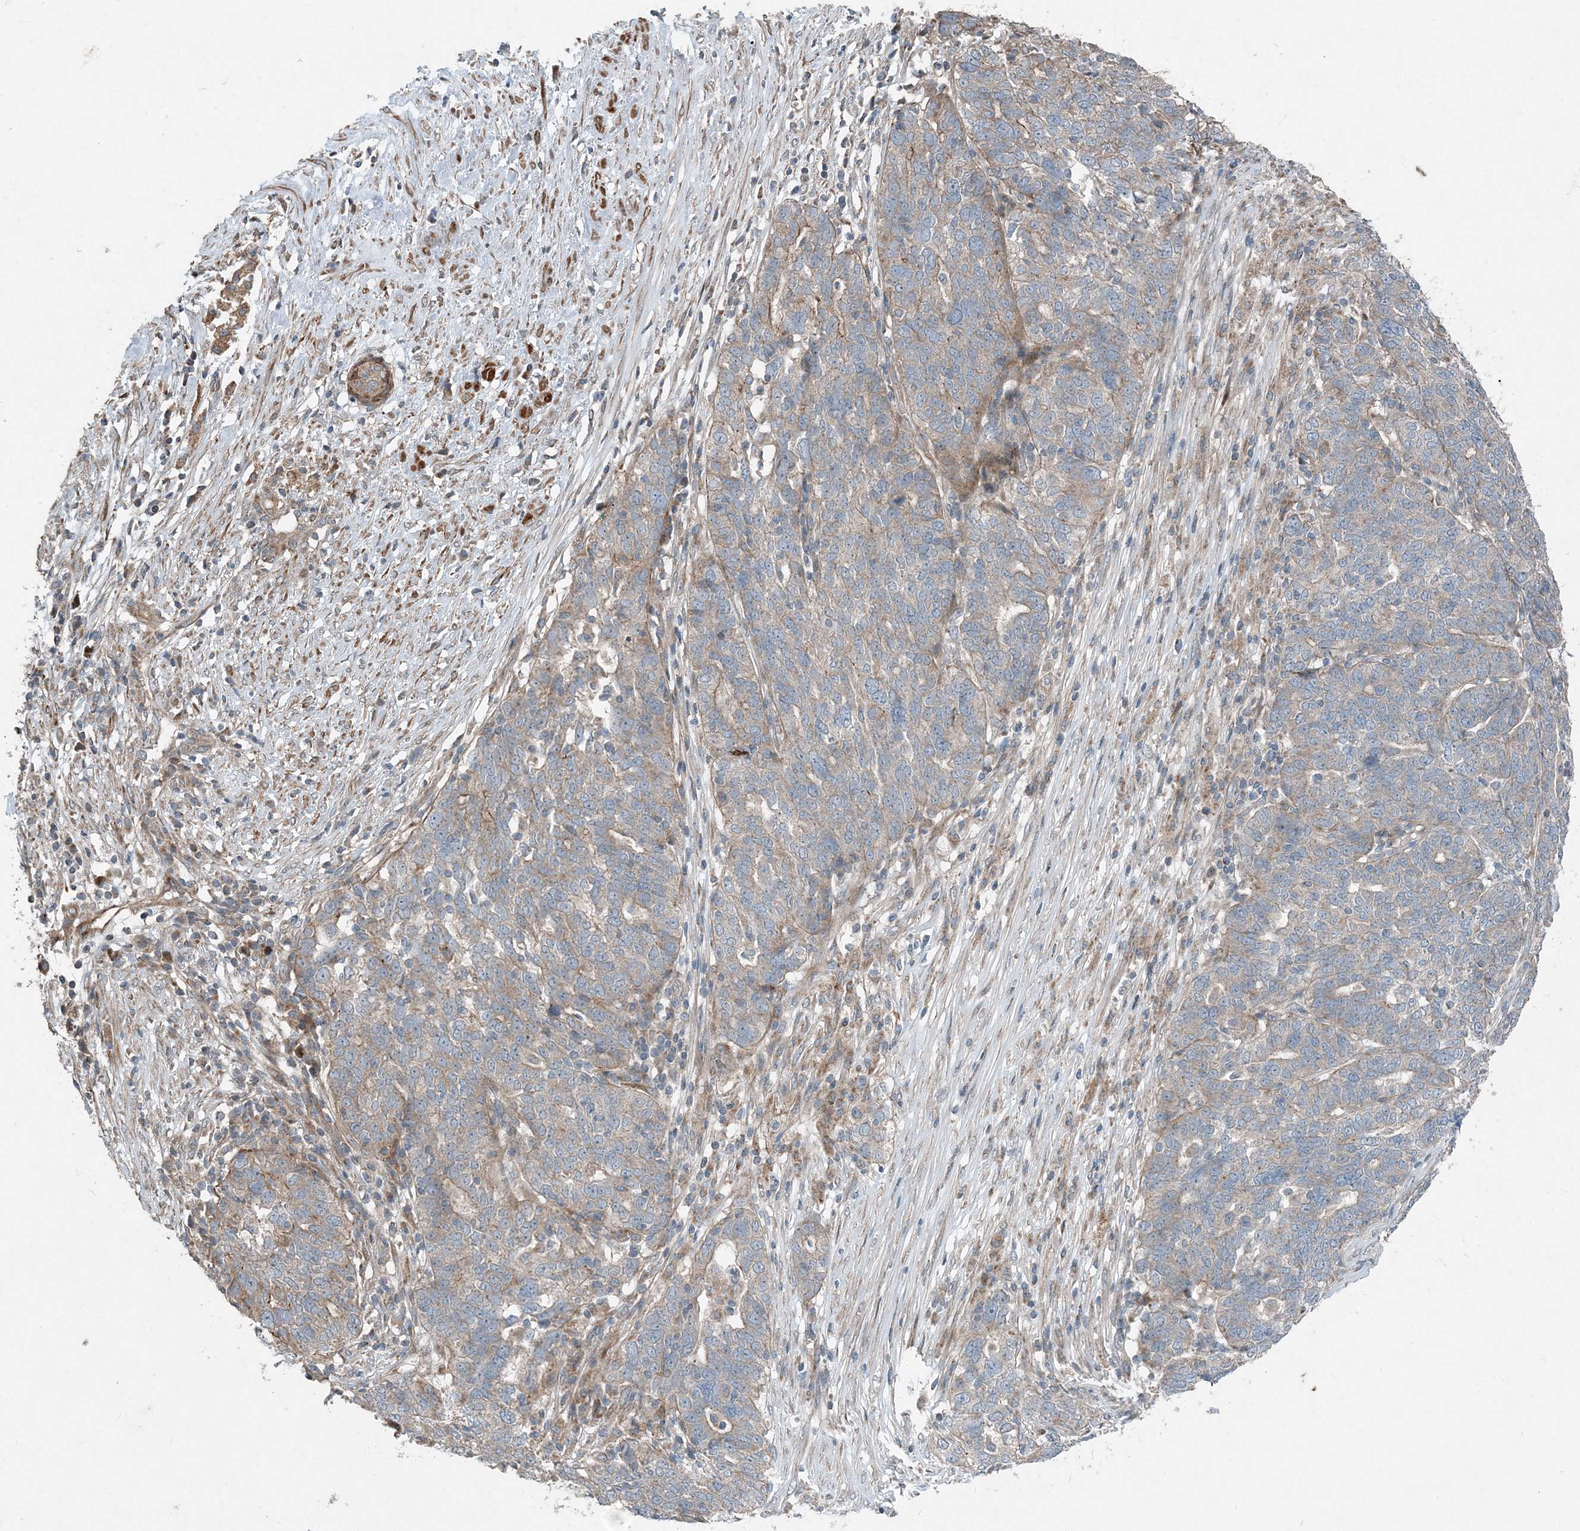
{"staining": {"intensity": "weak", "quantity": ">75%", "location": "cytoplasmic/membranous"}, "tissue": "ovarian cancer", "cell_type": "Tumor cells", "image_type": "cancer", "snomed": [{"axis": "morphology", "description": "Cystadenocarcinoma, serous, NOS"}, {"axis": "topography", "description": "Ovary"}], "caption": "Immunohistochemical staining of ovarian cancer (serous cystadenocarcinoma) exhibits weak cytoplasmic/membranous protein expression in about >75% of tumor cells.", "gene": "INTU", "patient": {"sex": "female", "age": 59}}